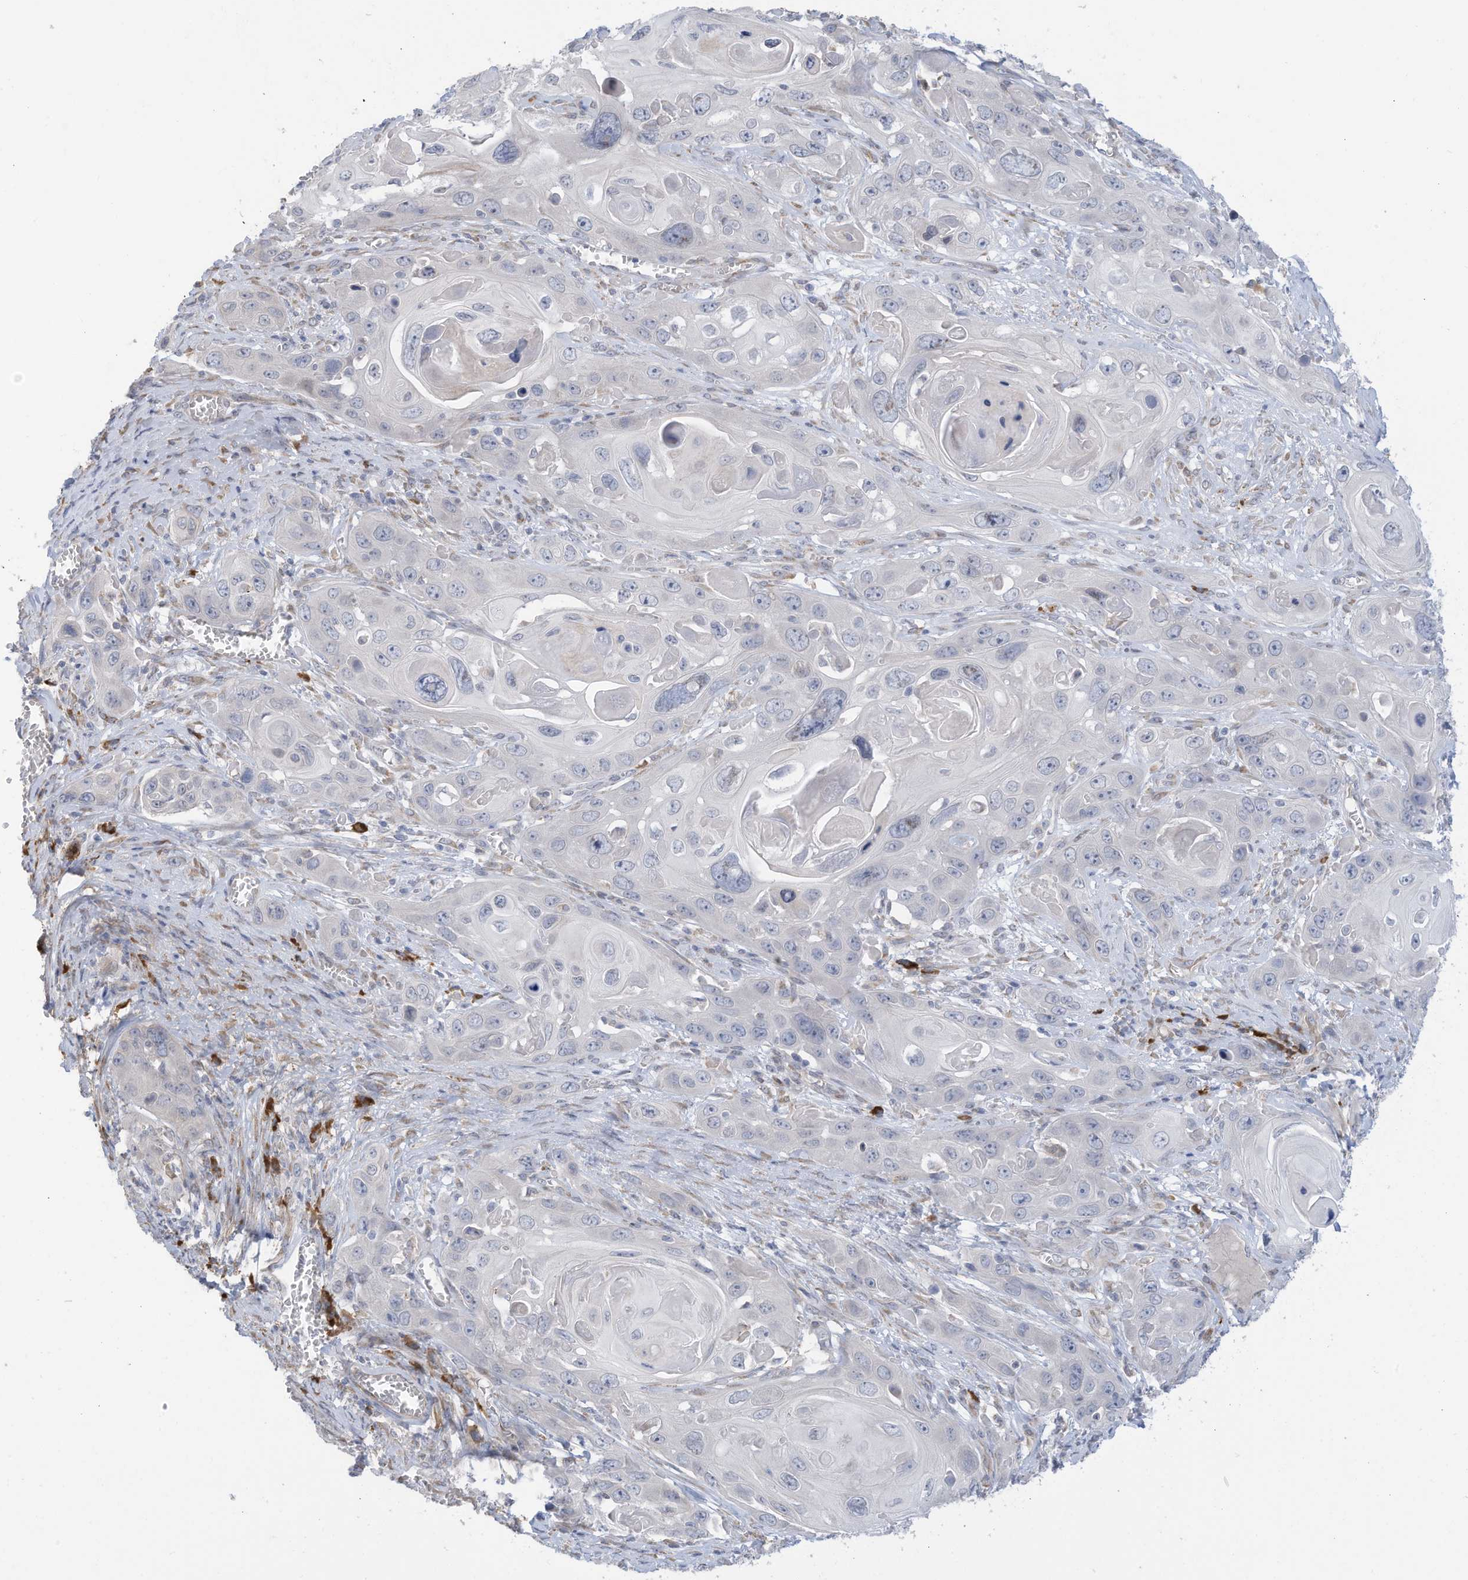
{"staining": {"intensity": "negative", "quantity": "none", "location": "none"}, "tissue": "skin cancer", "cell_type": "Tumor cells", "image_type": "cancer", "snomed": [{"axis": "morphology", "description": "Squamous cell carcinoma, NOS"}, {"axis": "topography", "description": "Skin"}], "caption": "A high-resolution micrograph shows IHC staining of skin cancer (squamous cell carcinoma), which displays no significant staining in tumor cells.", "gene": "ZNF292", "patient": {"sex": "male", "age": 55}}